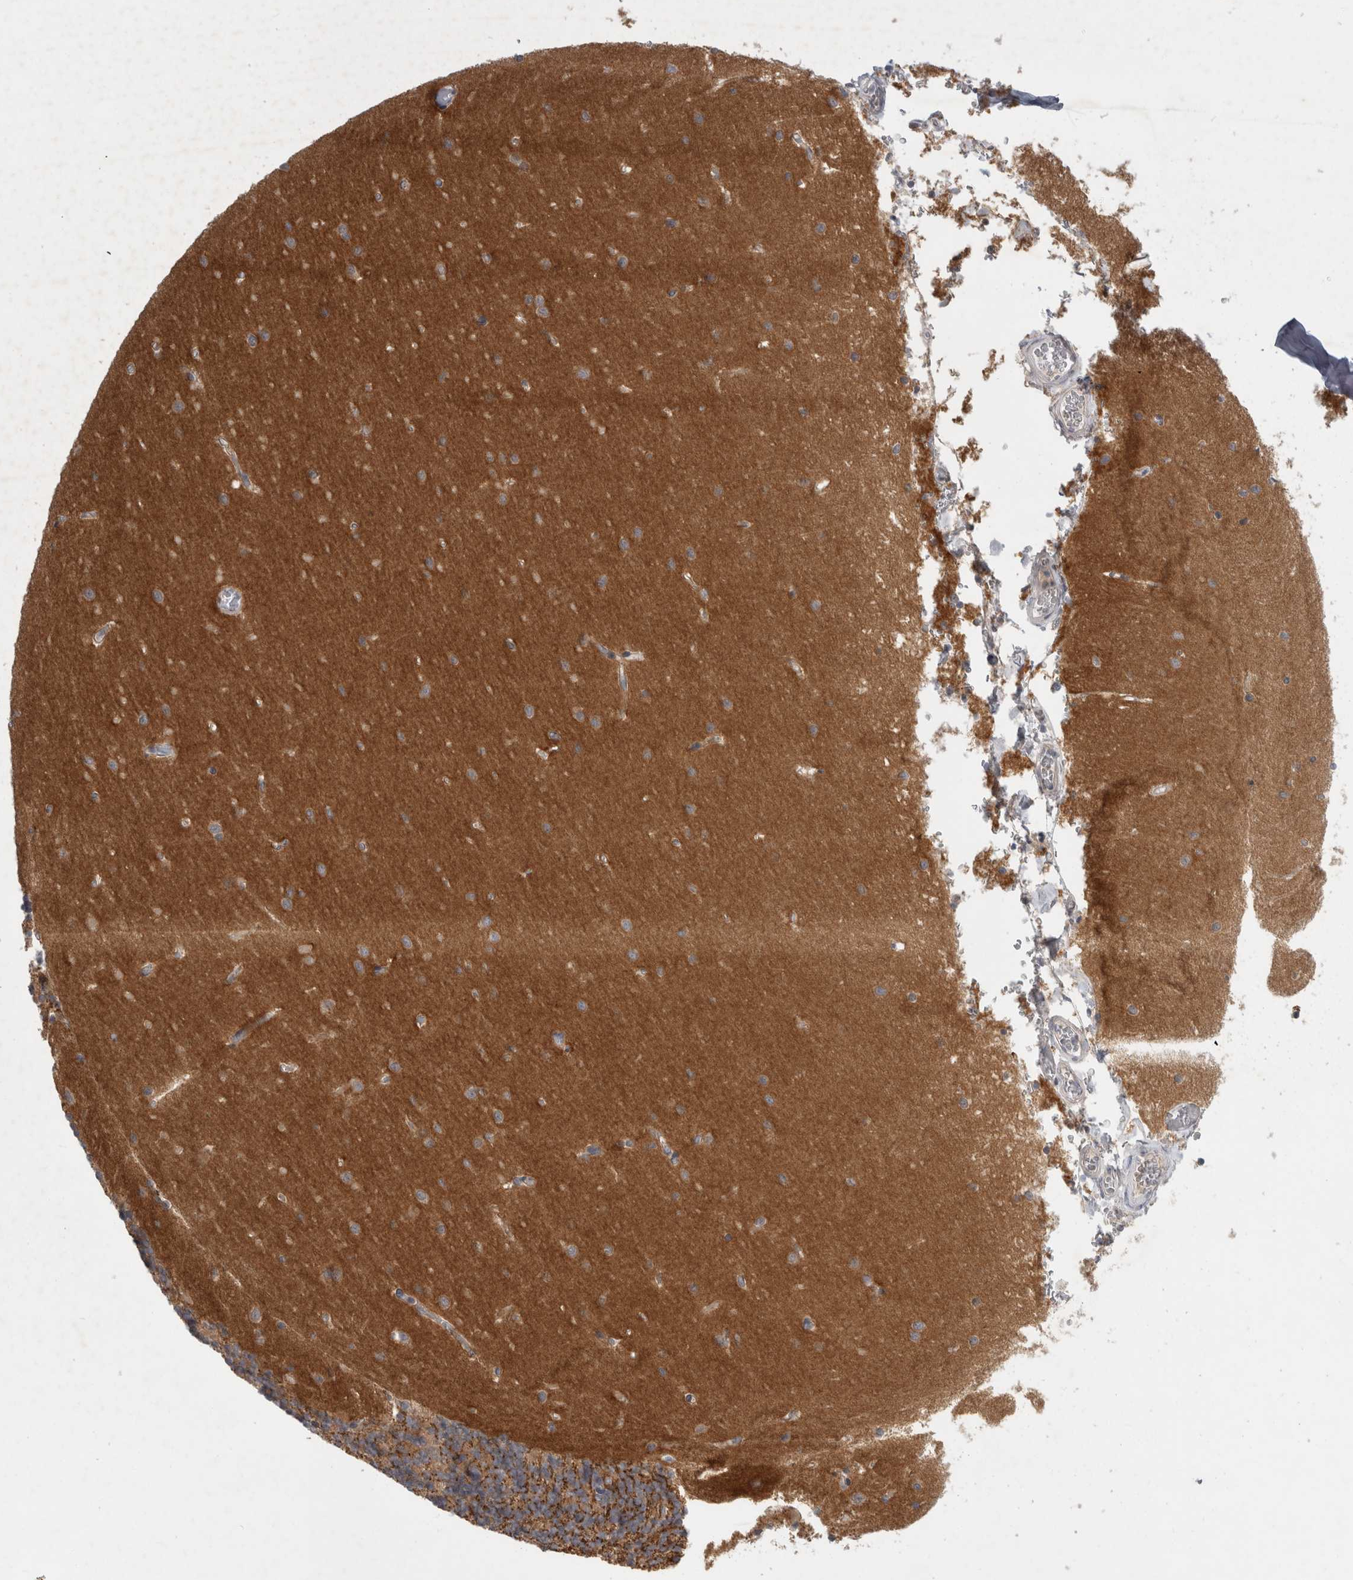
{"staining": {"intensity": "negative", "quantity": "none", "location": "none"}, "tissue": "cerebellum", "cell_type": "Cells in granular layer", "image_type": "normal", "snomed": [{"axis": "morphology", "description": "Normal tissue, NOS"}, {"axis": "topography", "description": "Cerebellum"}], "caption": "Immunohistochemical staining of benign human cerebellum shows no significant expression in cells in granular layer.", "gene": "AASDHPPT", "patient": {"sex": "male", "age": 37}}